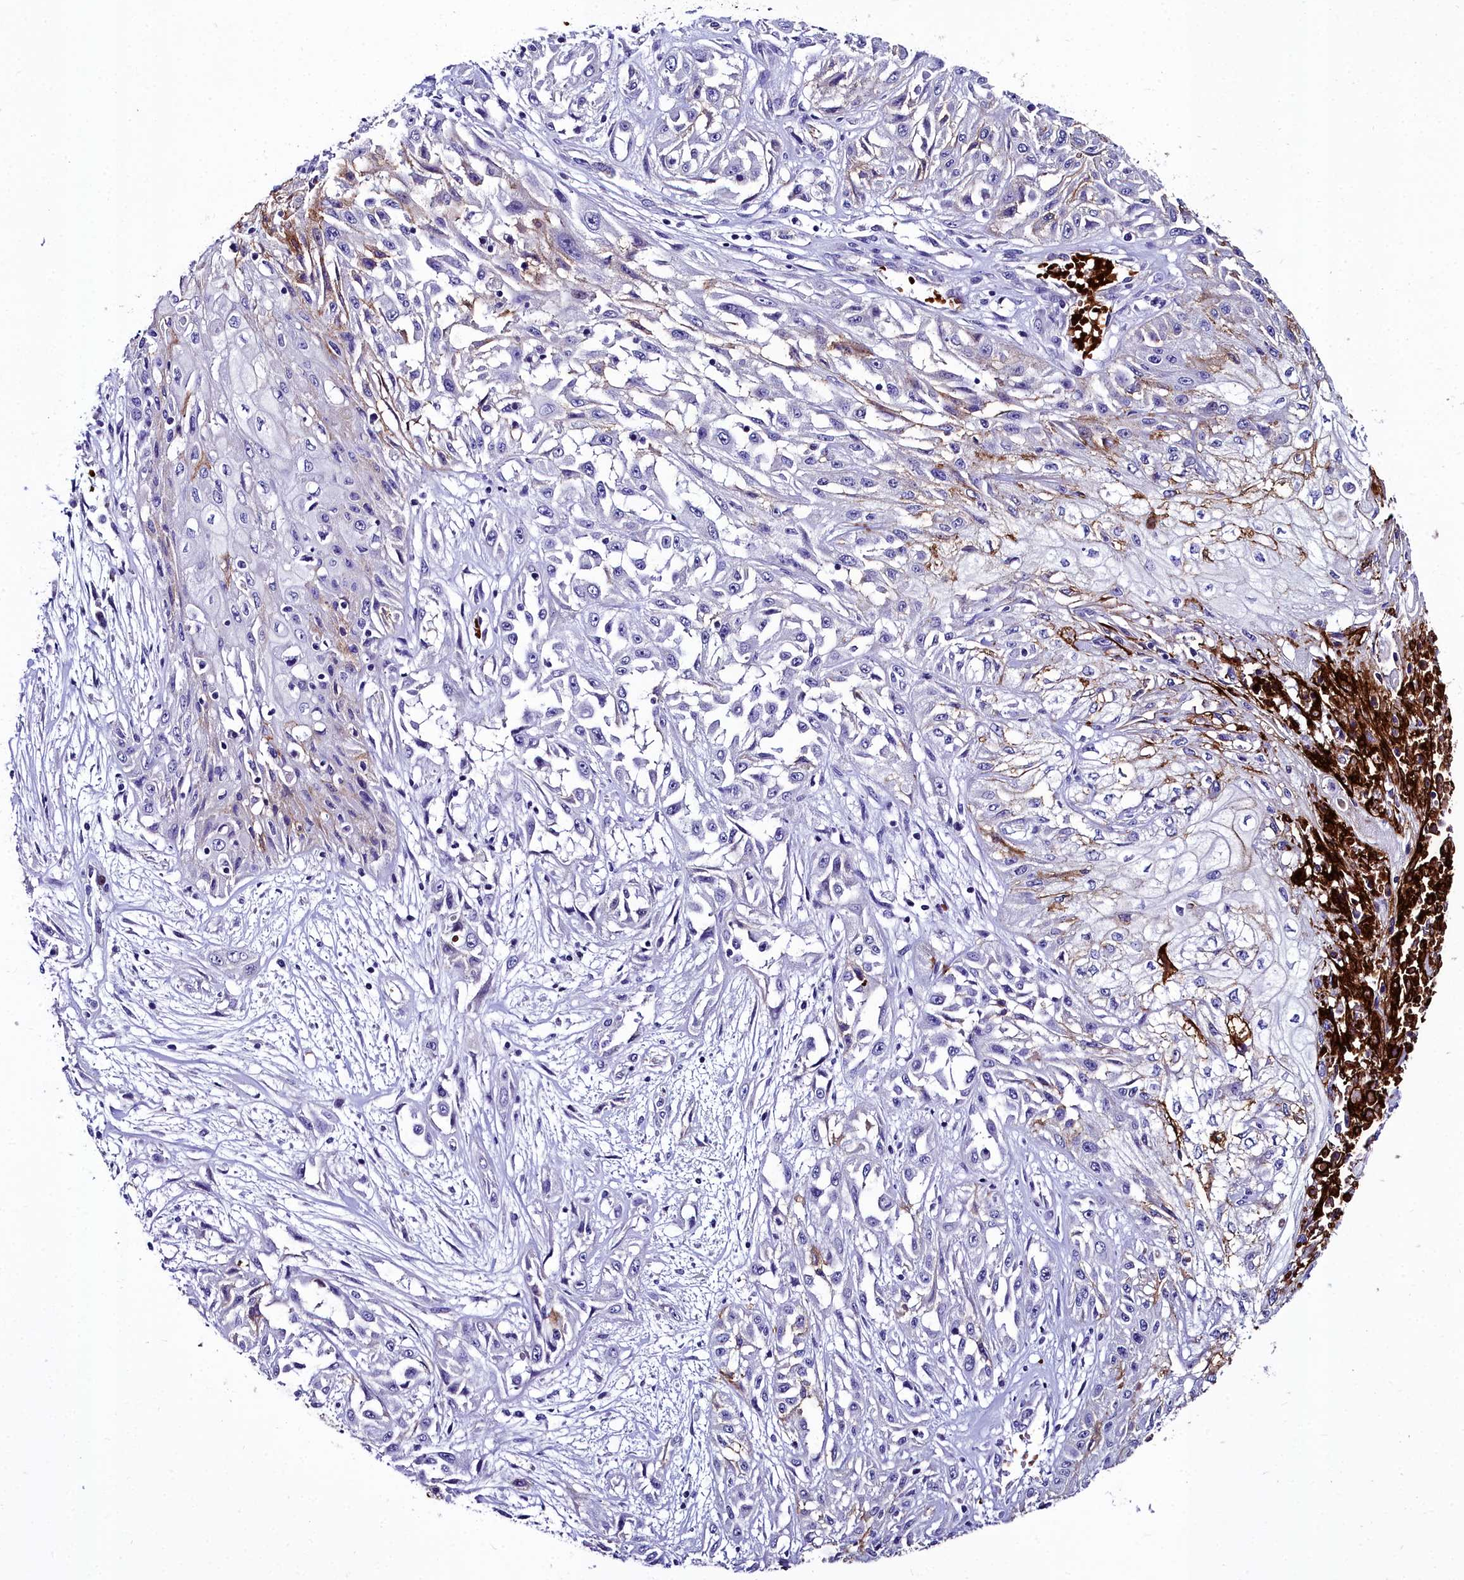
{"staining": {"intensity": "strong", "quantity": "<25%", "location": "cytoplasmic/membranous"}, "tissue": "skin cancer", "cell_type": "Tumor cells", "image_type": "cancer", "snomed": [{"axis": "morphology", "description": "Squamous cell carcinoma, NOS"}, {"axis": "morphology", "description": "Squamous cell carcinoma, metastatic, NOS"}, {"axis": "topography", "description": "Skin"}, {"axis": "topography", "description": "Lymph node"}], "caption": "Immunohistochemical staining of human squamous cell carcinoma (skin) displays medium levels of strong cytoplasmic/membranous expression in approximately <25% of tumor cells.", "gene": "CYP4F11", "patient": {"sex": "male", "age": 75}}